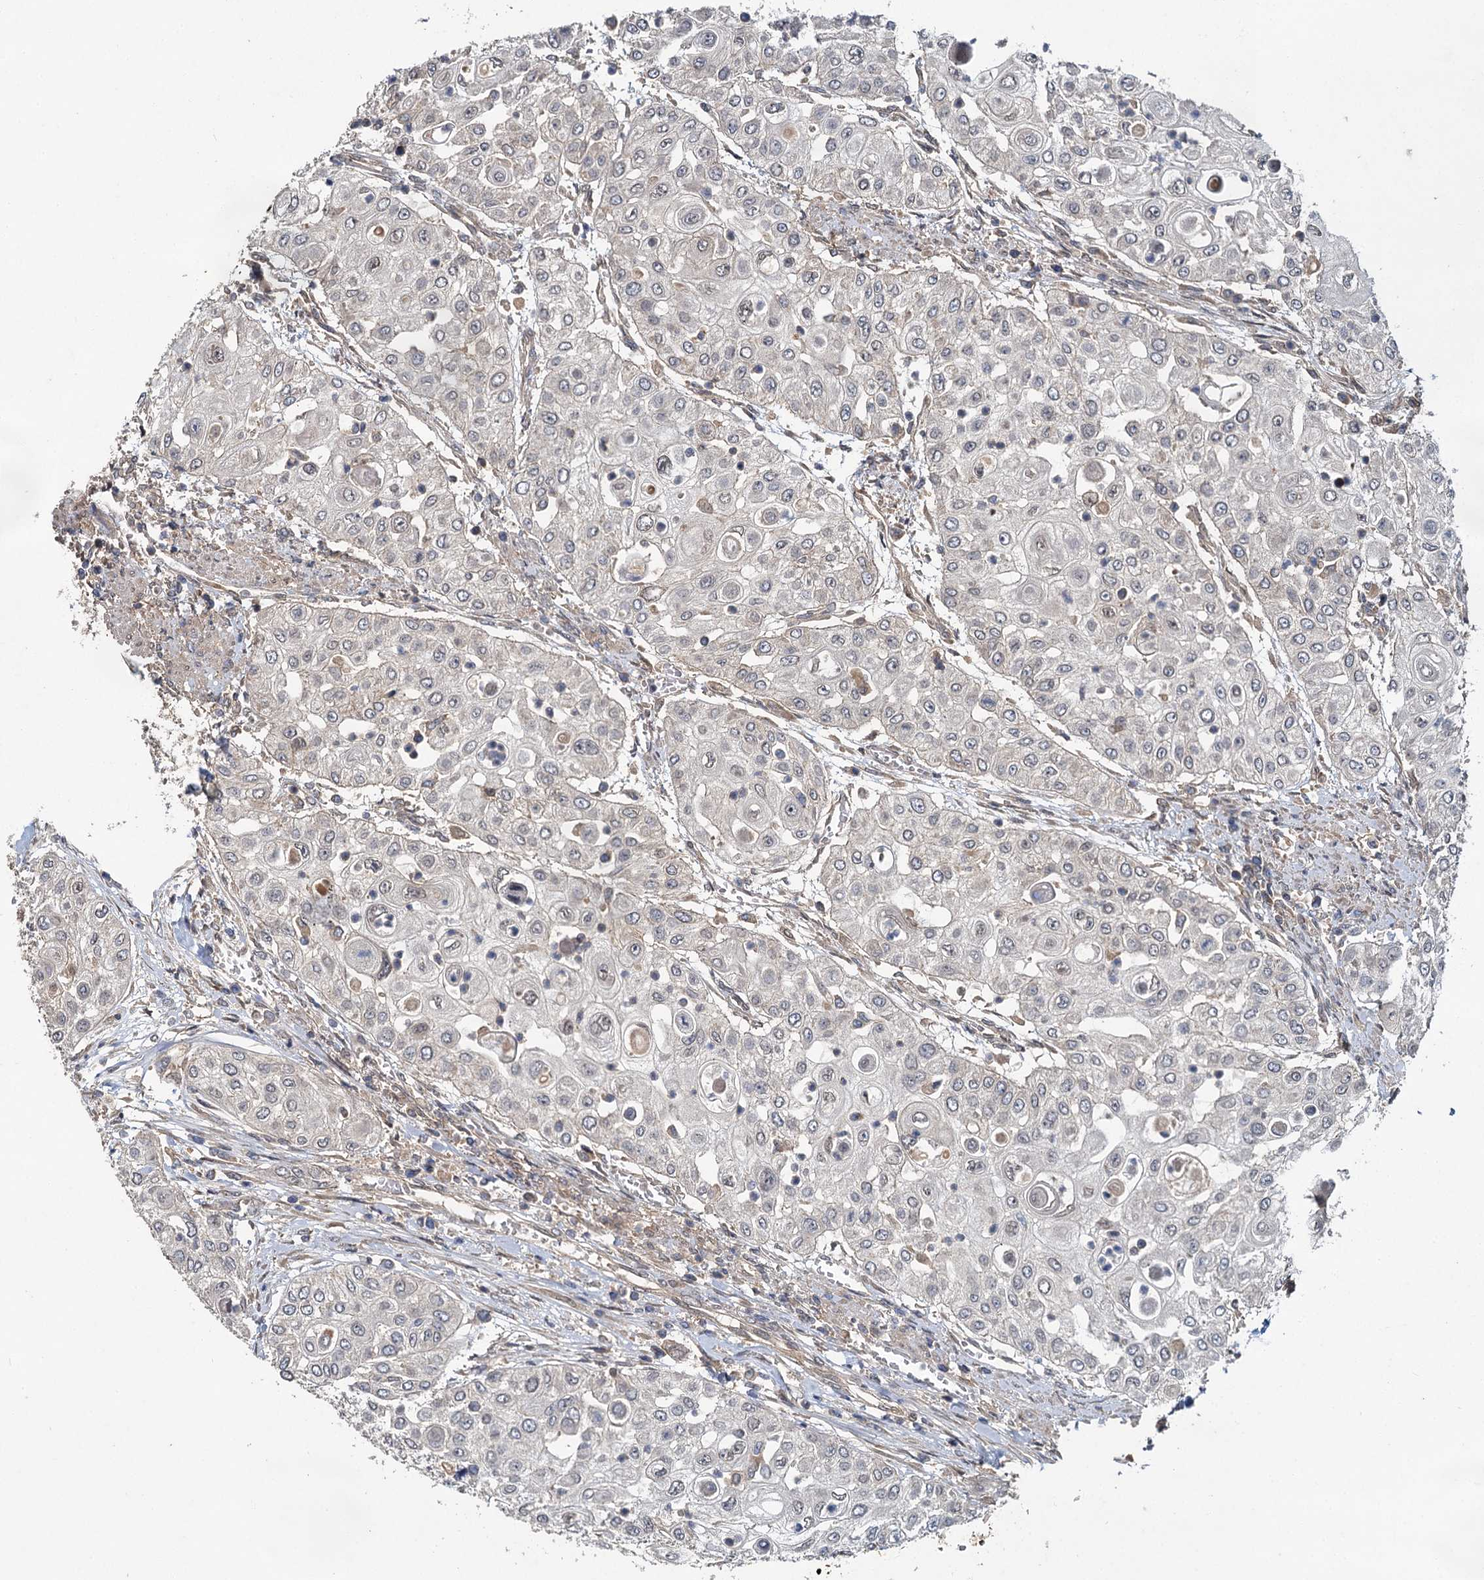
{"staining": {"intensity": "negative", "quantity": "none", "location": "none"}, "tissue": "urothelial cancer", "cell_type": "Tumor cells", "image_type": "cancer", "snomed": [{"axis": "morphology", "description": "Urothelial carcinoma, High grade"}, {"axis": "topography", "description": "Urinary bladder"}], "caption": "Photomicrograph shows no protein staining in tumor cells of urothelial carcinoma (high-grade) tissue. (DAB immunohistochemistry (IHC) with hematoxylin counter stain).", "gene": "ZNF324", "patient": {"sex": "female", "age": 79}}